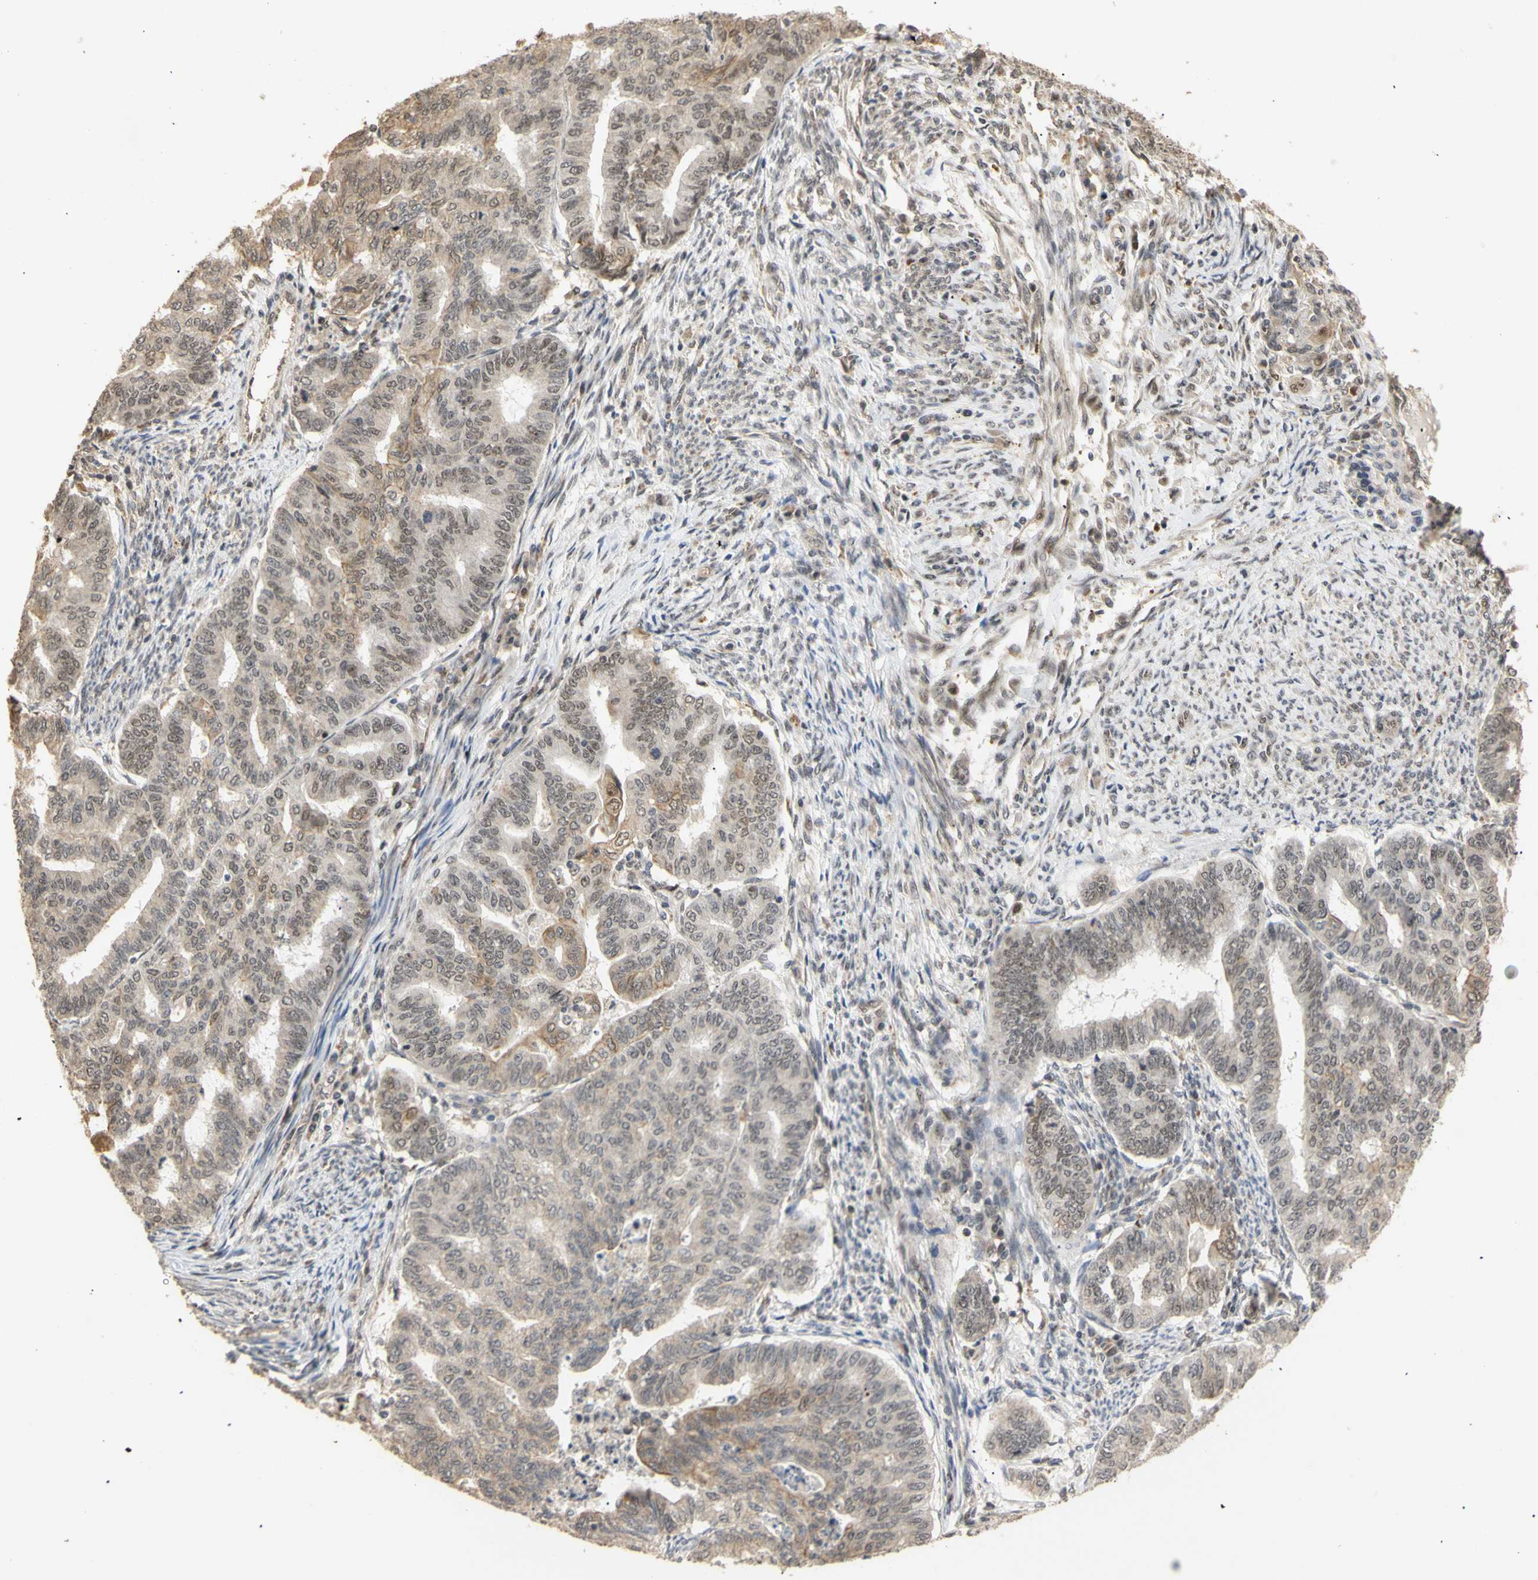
{"staining": {"intensity": "weak", "quantity": "25%-75%", "location": "cytoplasmic/membranous,nuclear"}, "tissue": "endometrial cancer", "cell_type": "Tumor cells", "image_type": "cancer", "snomed": [{"axis": "morphology", "description": "Adenocarcinoma, NOS"}, {"axis": "topography", "description": "Endometrium"}], "caption": "Immunohistochemical staining of human endometrial cancer exhibits low levels of weak cytoplasmic/membranous and nuclear staining in about 25%-75% of tumor cells.", "gene": "GTF2E2", "patient": {"sex": "female", "age": 79}}